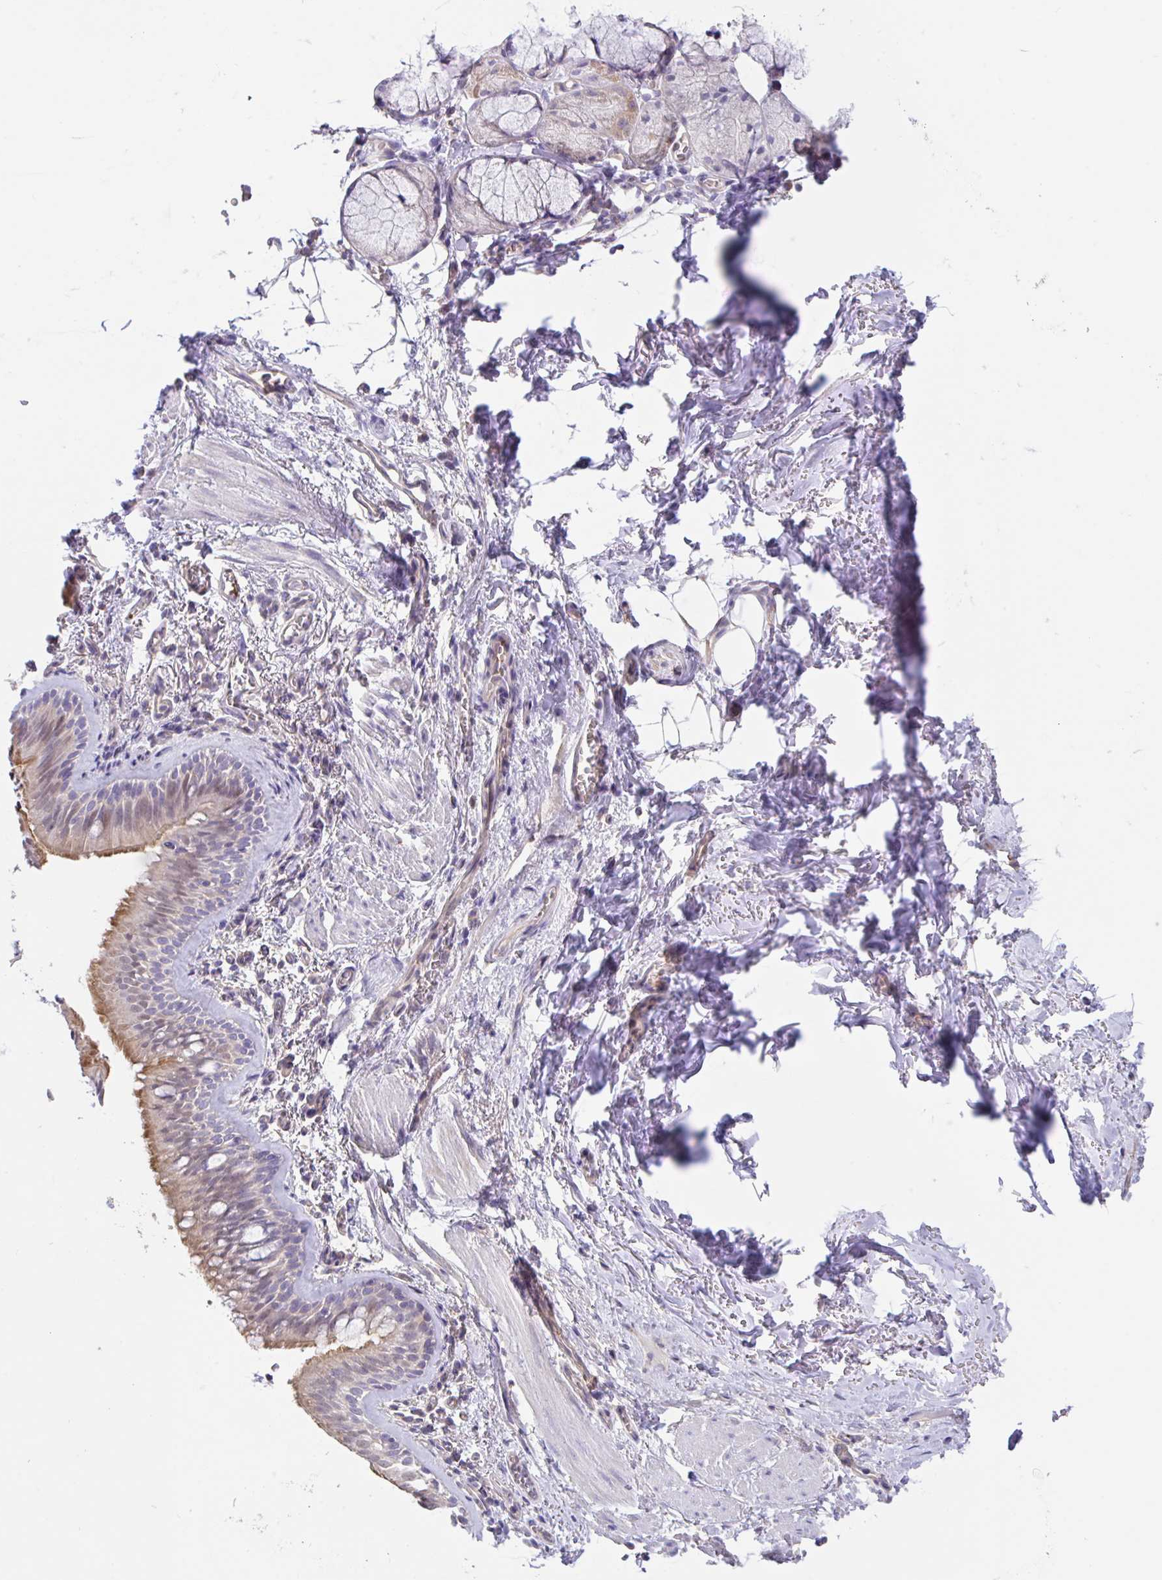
{"staining": {"intensity": "weak", "quantity": "25%-75%", "location": "cytoplasmic/membranous,nuclear"}, "tissue": "bronchus", "cell_type": "Respiratory epithelial cells", "image_type": "normal", "snomed": [{"axis": "morphology", "description": "Normal tissue, NOS"}, {"axis": "topography", "description": "Cartilage tissue"}, {"axis": "topography", "description": "Bronchus"}], "caption": "Unremarkable bronchus was stained to show a protein in brown. There is low levels of weak cytoplasmic/membranous,nuclear staining in about 25%-75% of respiratory epithelial cells. Nuclei are stained in blue.", "gene": "PLCD4", "patient": {"sex": "male", "age": 78}}